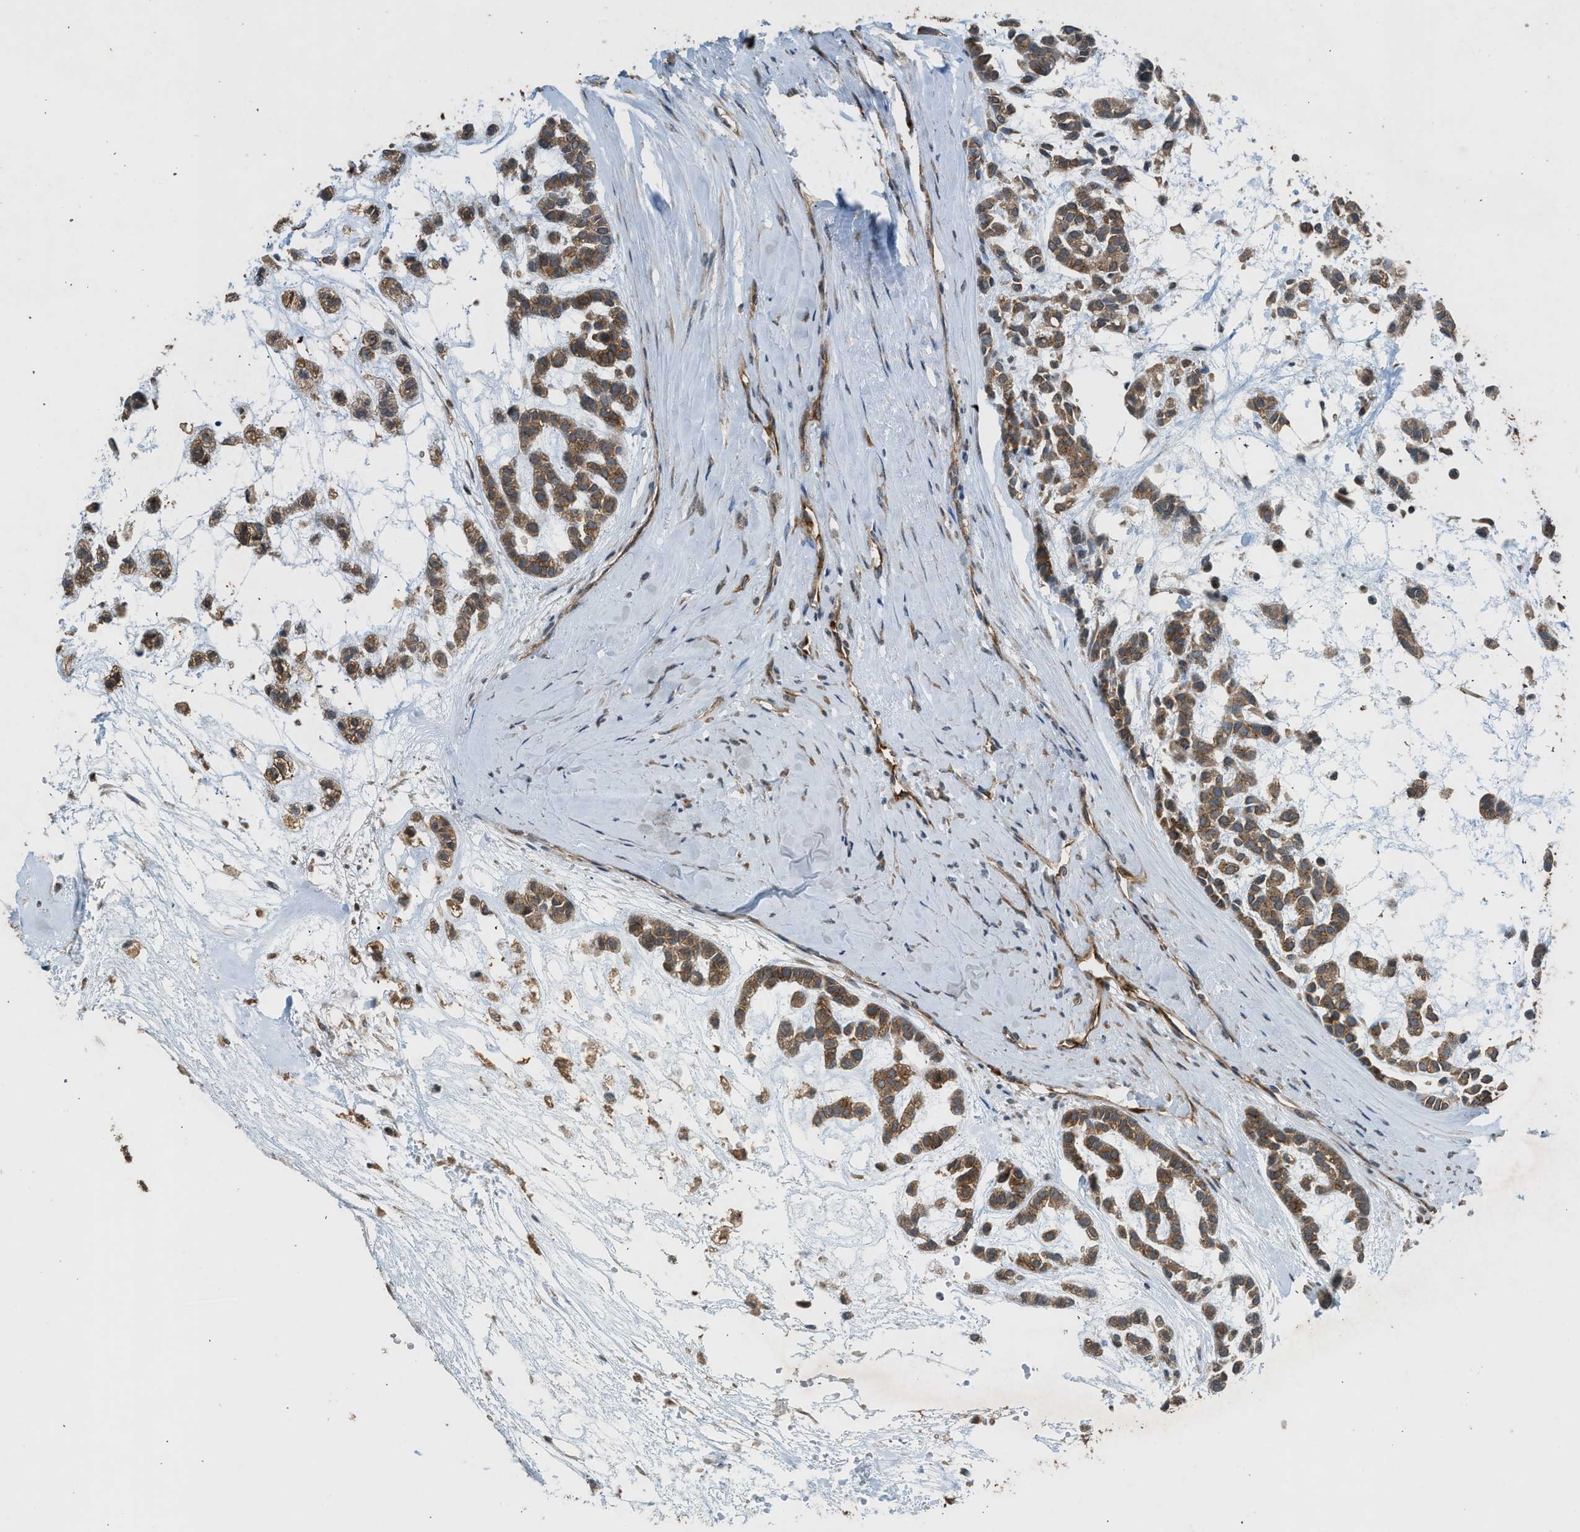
{"staining": {"intensity": "moderate", "quantity": ">75%", "location": "cytoplasmic/membranous"}, "tissue": "head and neck cancer", "cell_type": "Tumor cells", "image_type": "cancer", "snomed": [{"axis": "morphology", "description": "Adenocarcinoma, NOS"}, {"axis": "morphology", "description": "Adenoma, NOS"}, {"axis": "topography", "description": "Head-Neck"}], "caption": "A brown stain shows moderate cytoplasmic/membranous staining of a protein in human adenoma (head and neck) tumor cells.", "gene": "HIP1R", "patient": {"sex": "female", "age": 55}}